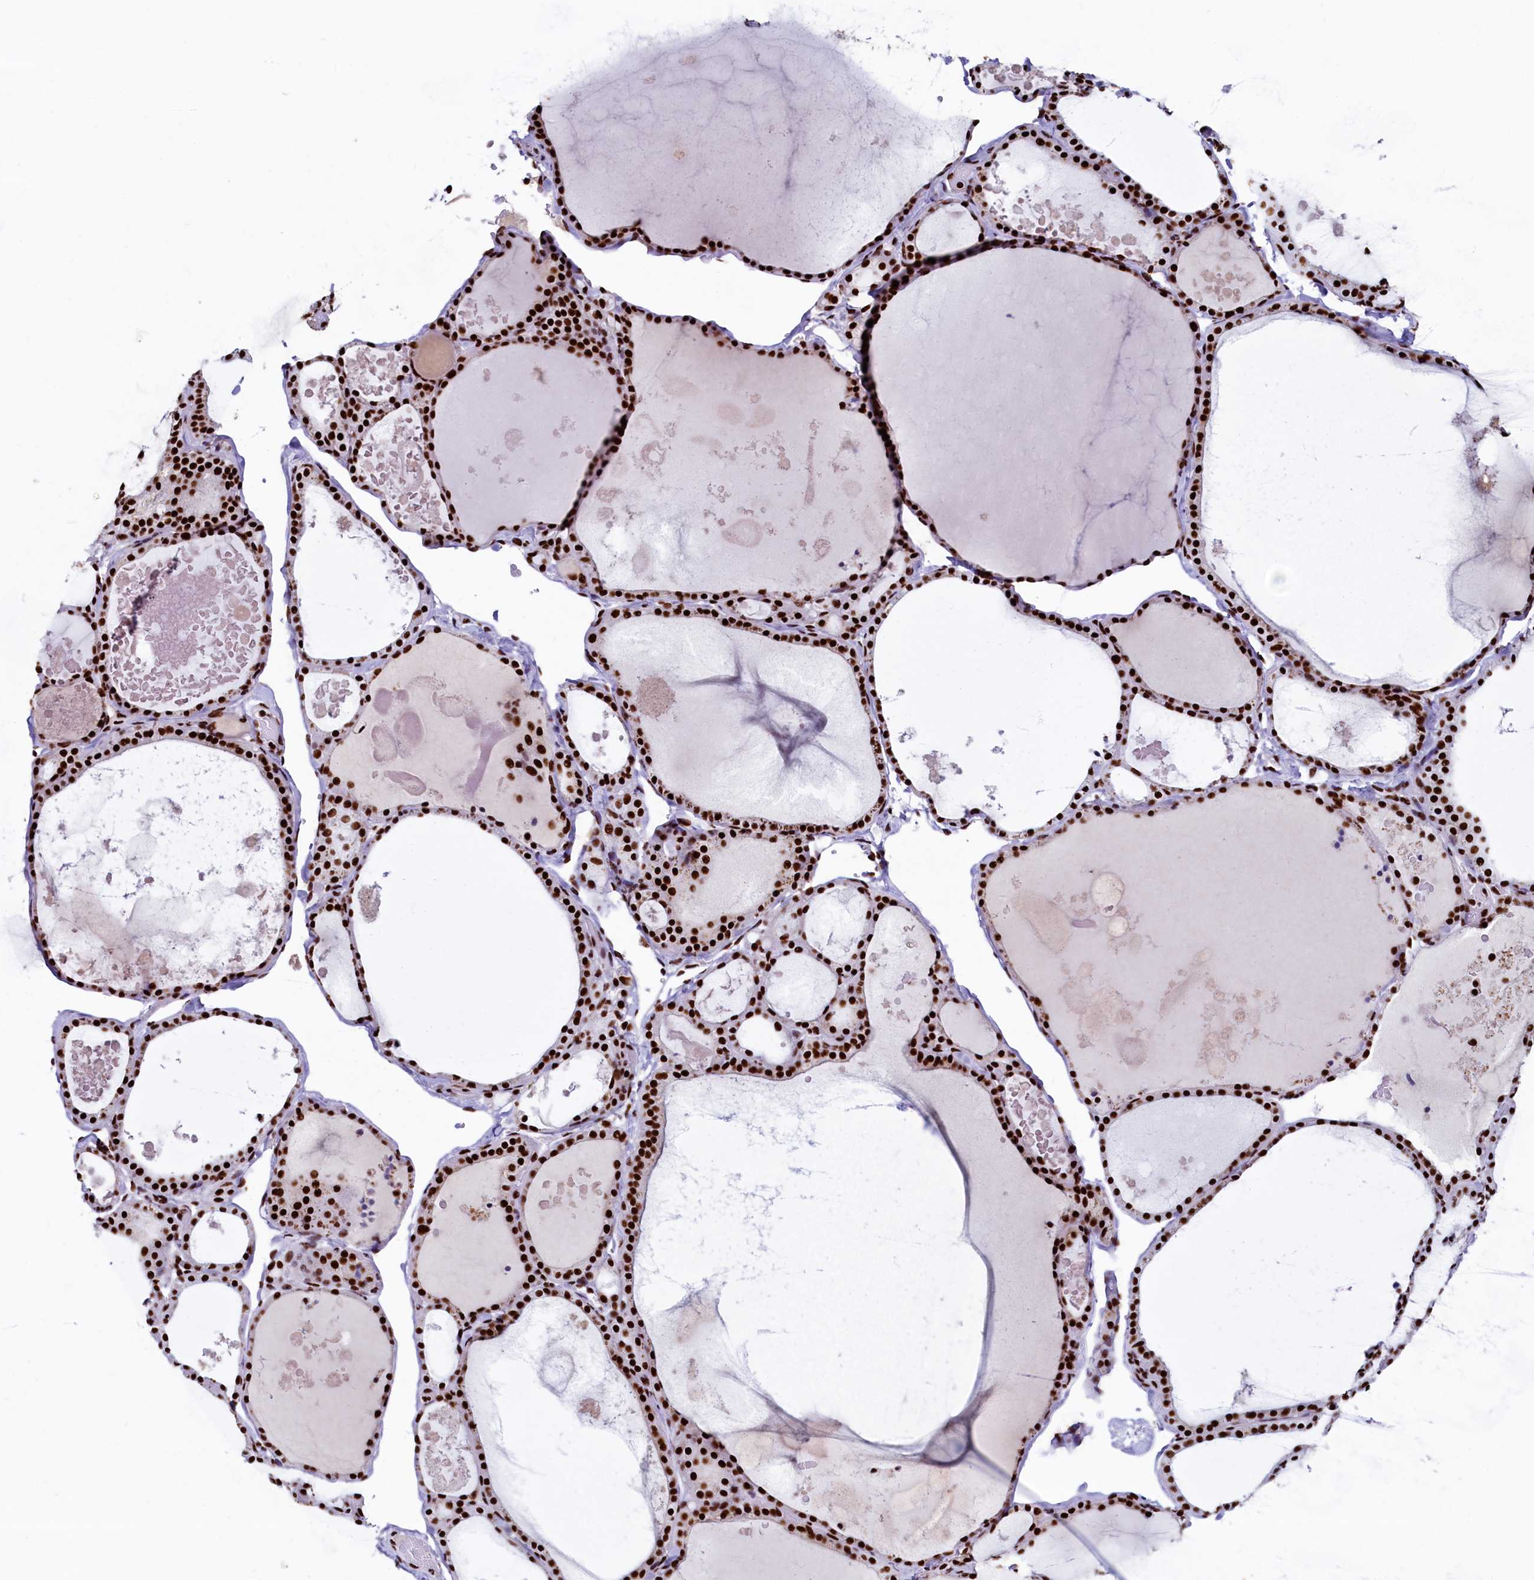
{"staining": {"intensity": "strong", "quantity": ">75%", "location": "nuclear"}, "tissue": "thyroid gland", "cell_type": "Glandular cells", "image_type": "normal", "snomed": [{"axis": "morphology", "description": "Normal tissue, NOS"}, {"axis": "topography", "description": "Thyroid gland"}], "caption": "A high amount of strong nuclear positivity is seen in approximately >75% of glandular cells in normal thyroid gland. Immunohistochemistry stains the protein in brown and the nuclei are stained blue.", "gene": "SRRM2", "patient": {"sex": "male", "age": 56}}